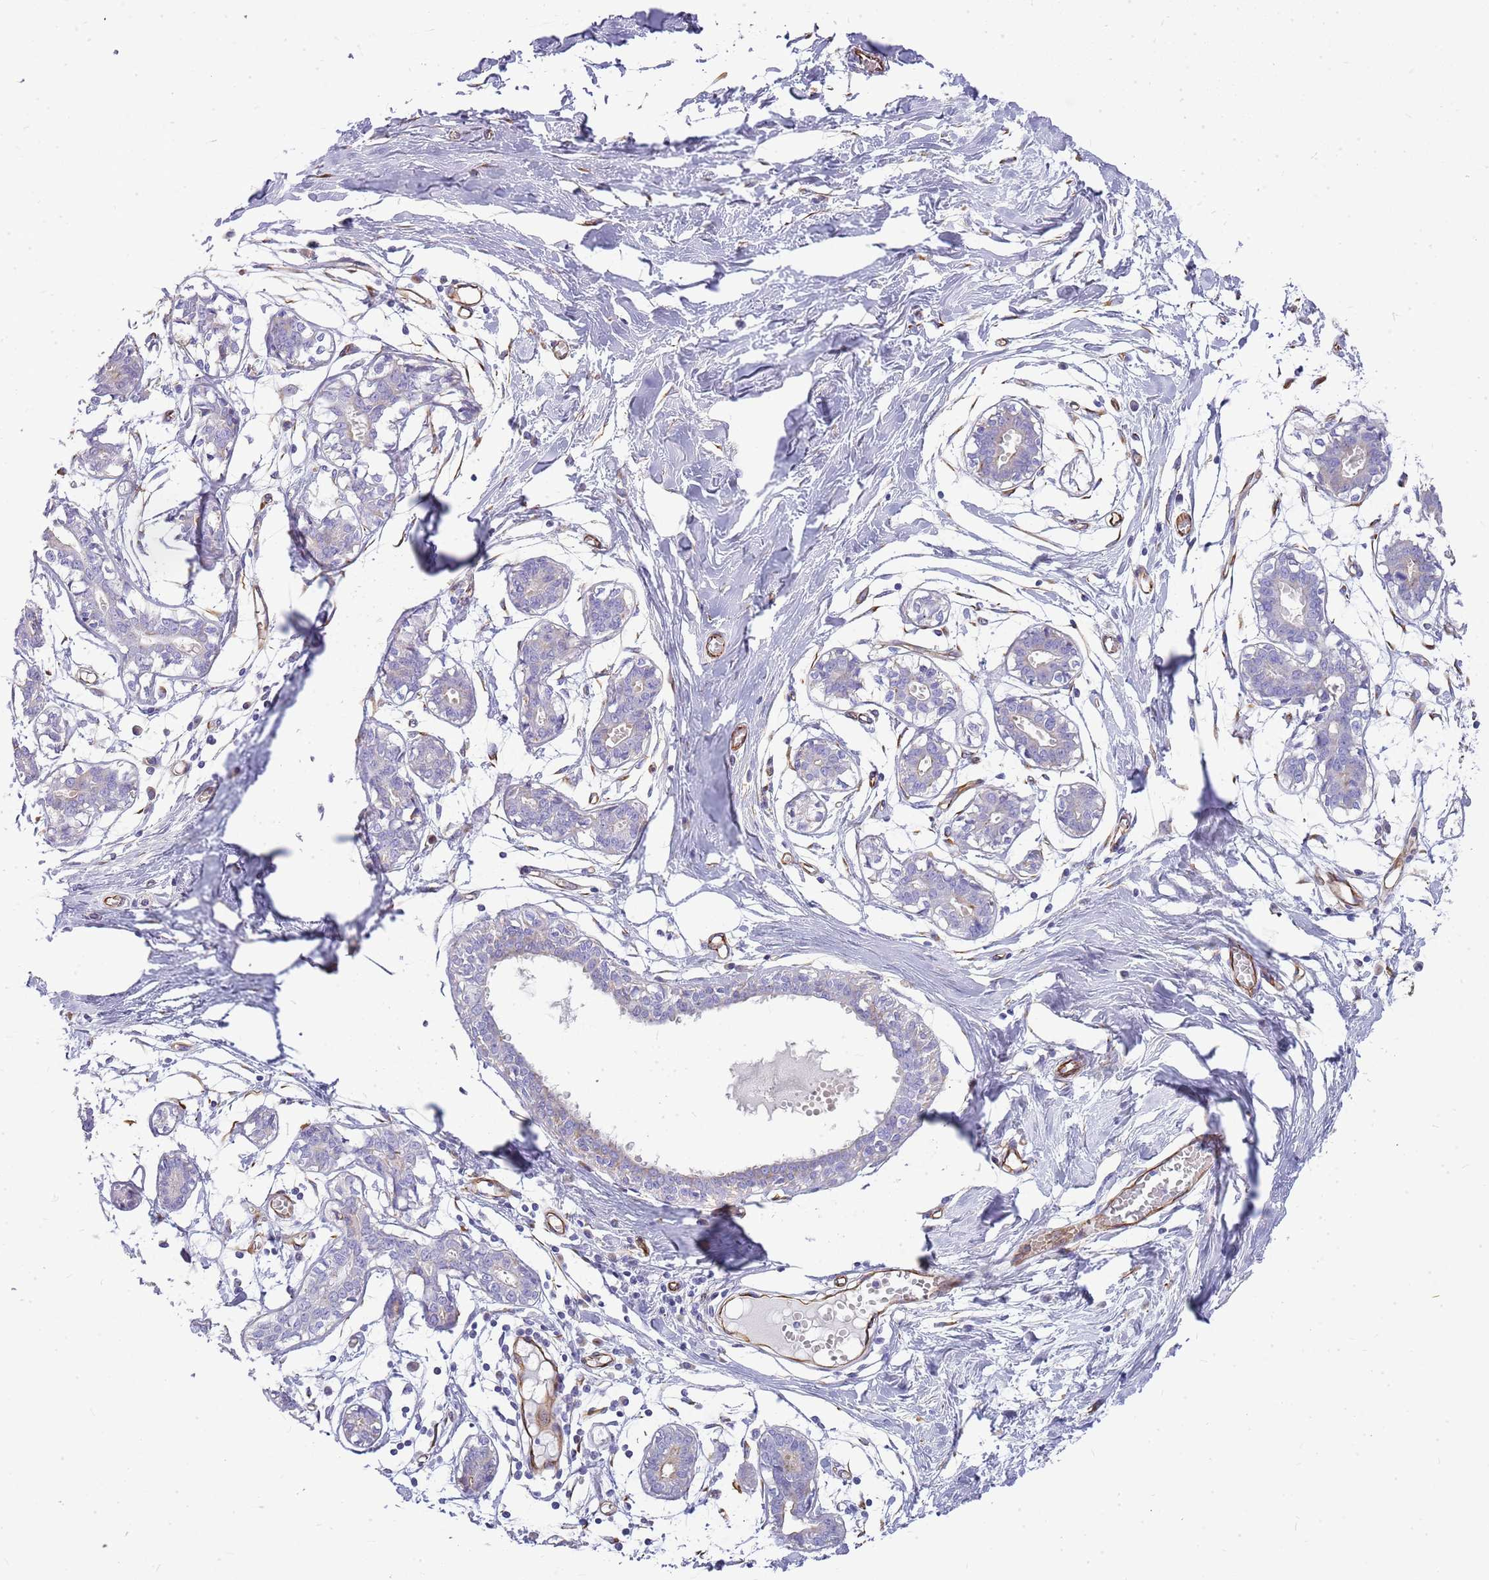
{"staining": {"intensity": "negative", "quantity": "none", "location": "none"}, "tissue": "breast", "cell_type": "Adipocytes", "image_type": "normal", "snomed": [{"axis": "morphology", "description": "Normal tissue, NOS"}, {"axis": "topography", "description": "Breast"}], "caption": "An immunohistochemistry (IHC) photomicrograph of normal breast is shown. There is no staining in adipocytes of breast.", "gene": "ZDHHC1", "patient": {"sex": "female", "age": 27}}